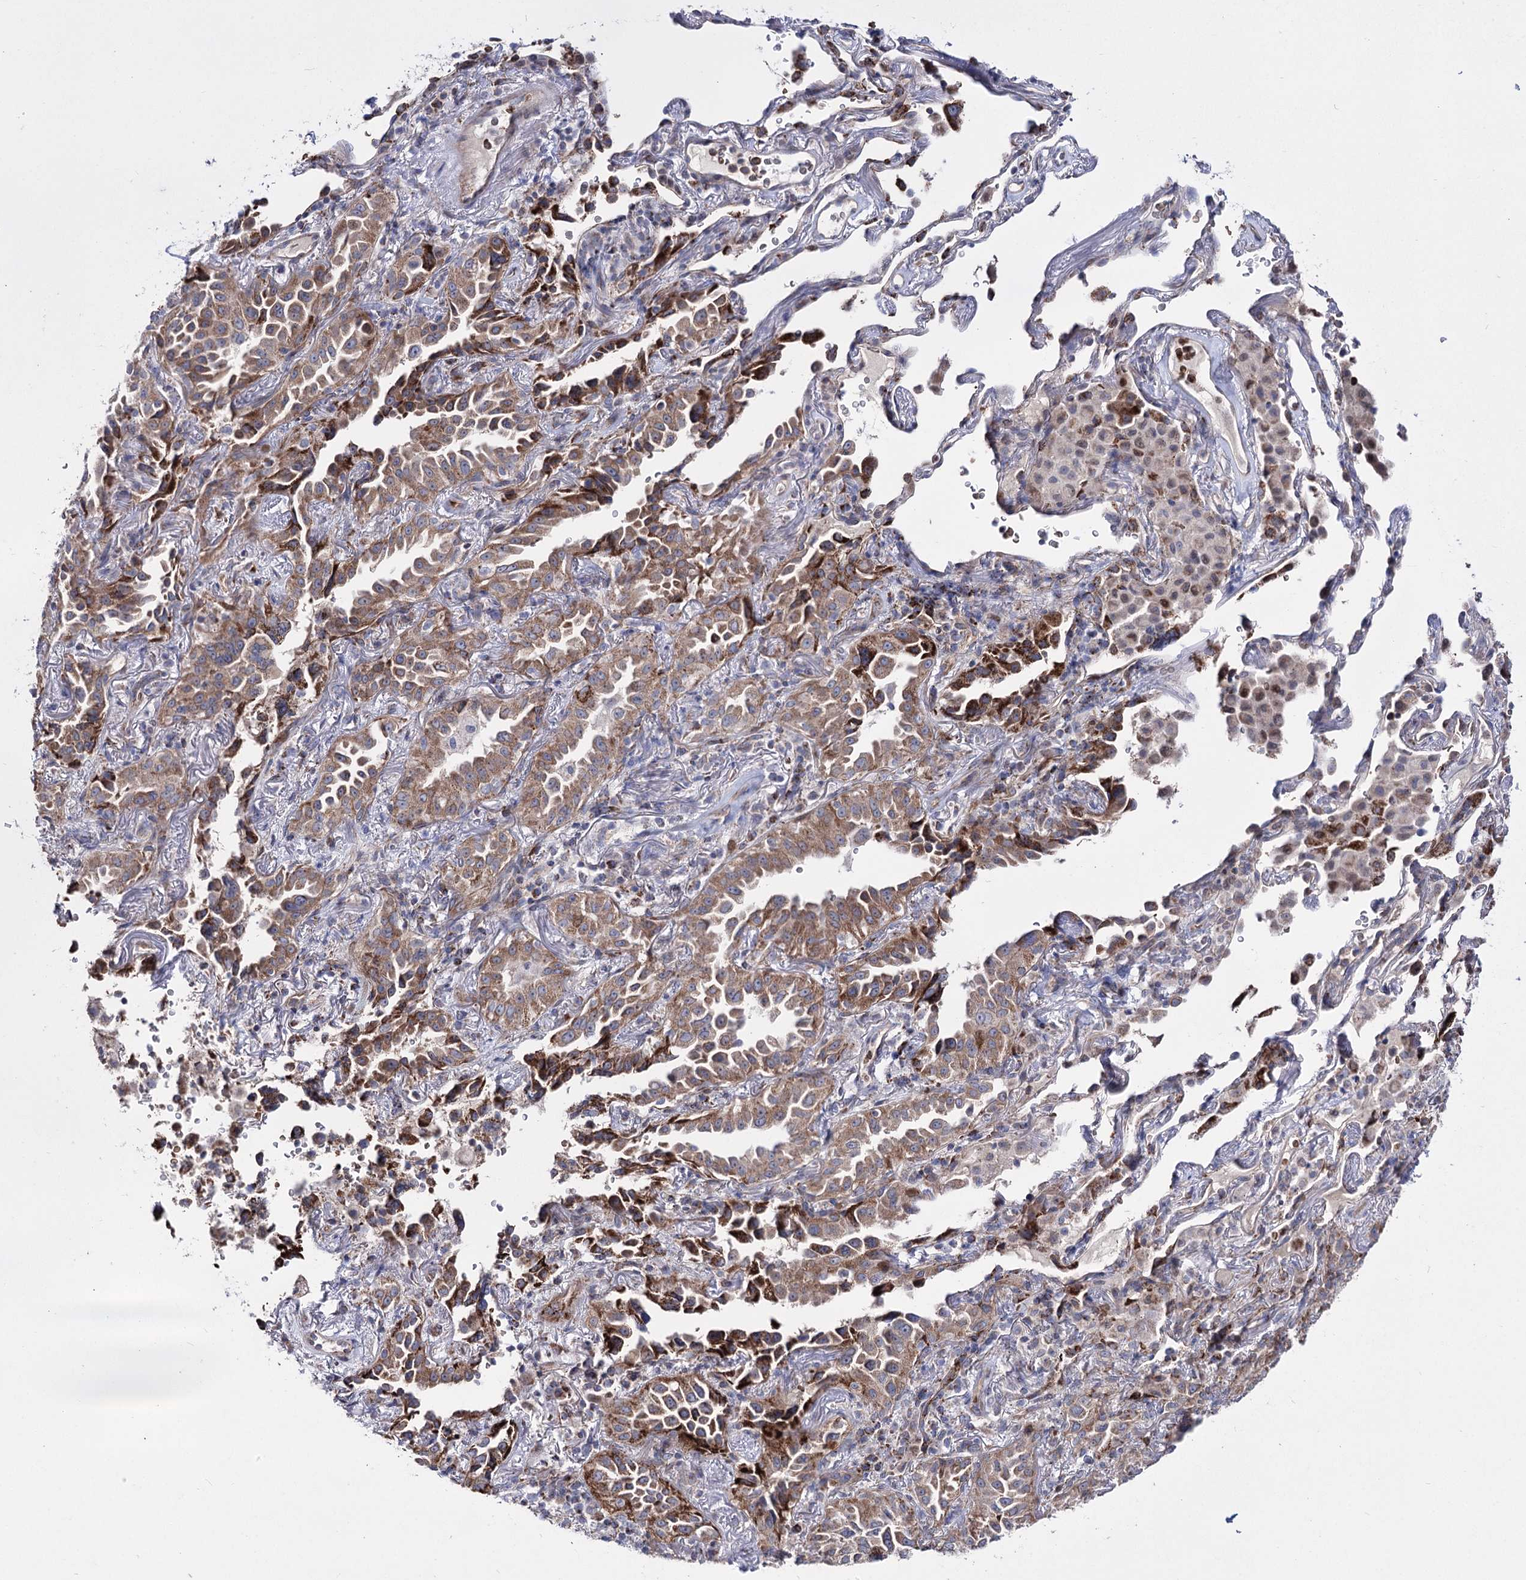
{"staining": {"intensity": "moderate", "quantity": ">75%", "location": "cytoplasmic/membranous"}, "tissue": "lung cancer", "cell_type": "Tumor cells", "image_type": "cancer", "snomed": [{"axis": "morphology", "description": "Adenocarcinoma, NOS"}, {"axis": "topography", "description": "Lung"}], "caption": "Lung cancer (adenocarcinoma) stained for a protein displays moderate cytoplasmic/membranous positivity in tumor cells.", "gene": "OSBPL5", "patient": {"sex": "female", "age": 69}}